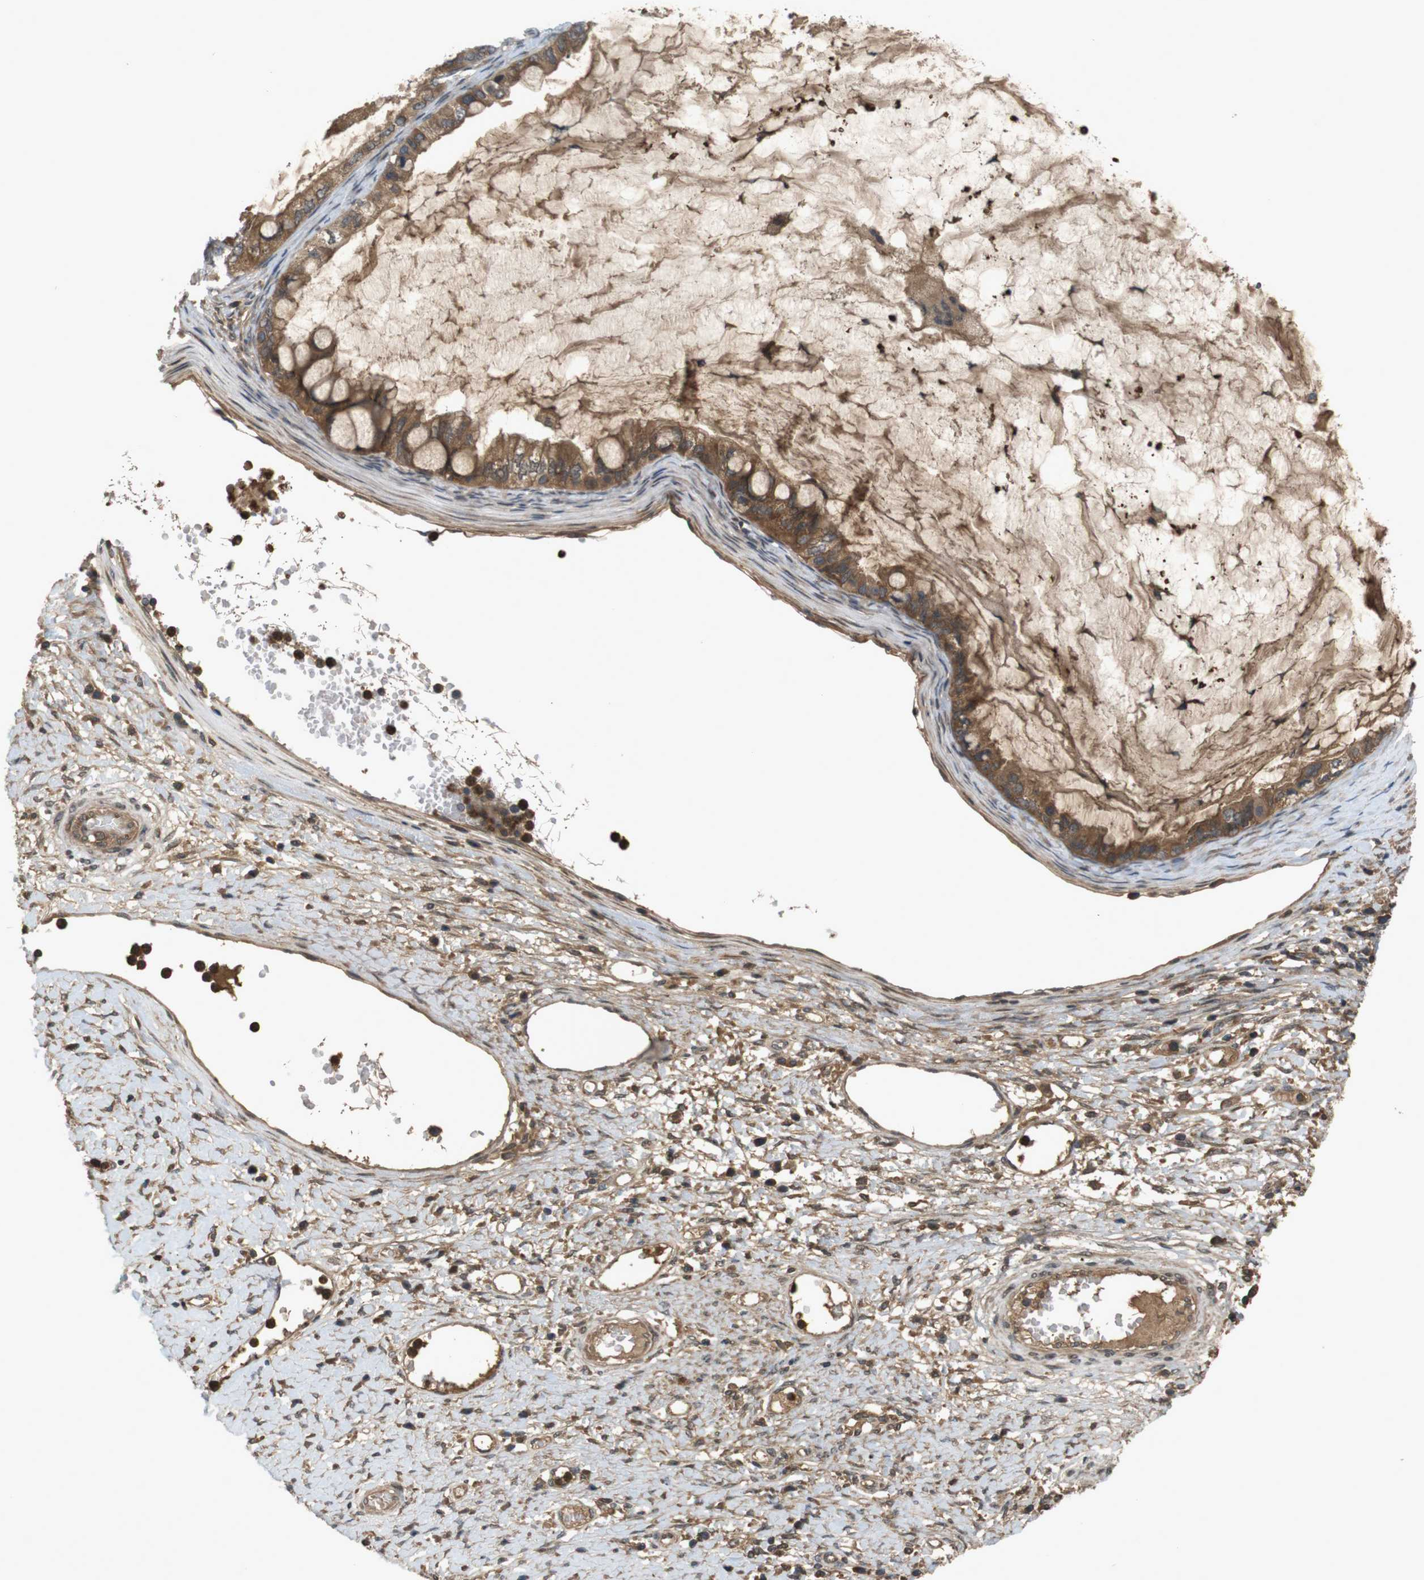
{"staining": {"intensity": "moderate", "quantity": ">75%", "location": "cytoplasmic/membranous"}, "tissue": "ovarian cancer", "cell_type": "Tumor cells", "image_type": "cancer", "snomed": [{"axis": "morphology", "description": "Cystadenocarcinoma, mucinous, NOS"}, {"axis": "topography", "description": "Ovary"}], "caption": "About >75% of tumor cells in ovarian mucinous cystadenocarcinoma exhibit moderate cytoplasmic/membranous protein positivity as visualized by brown immunohistochemical staining.", "gene": "NFKBIE", "patient": {"sex": "female", "age": 80}}